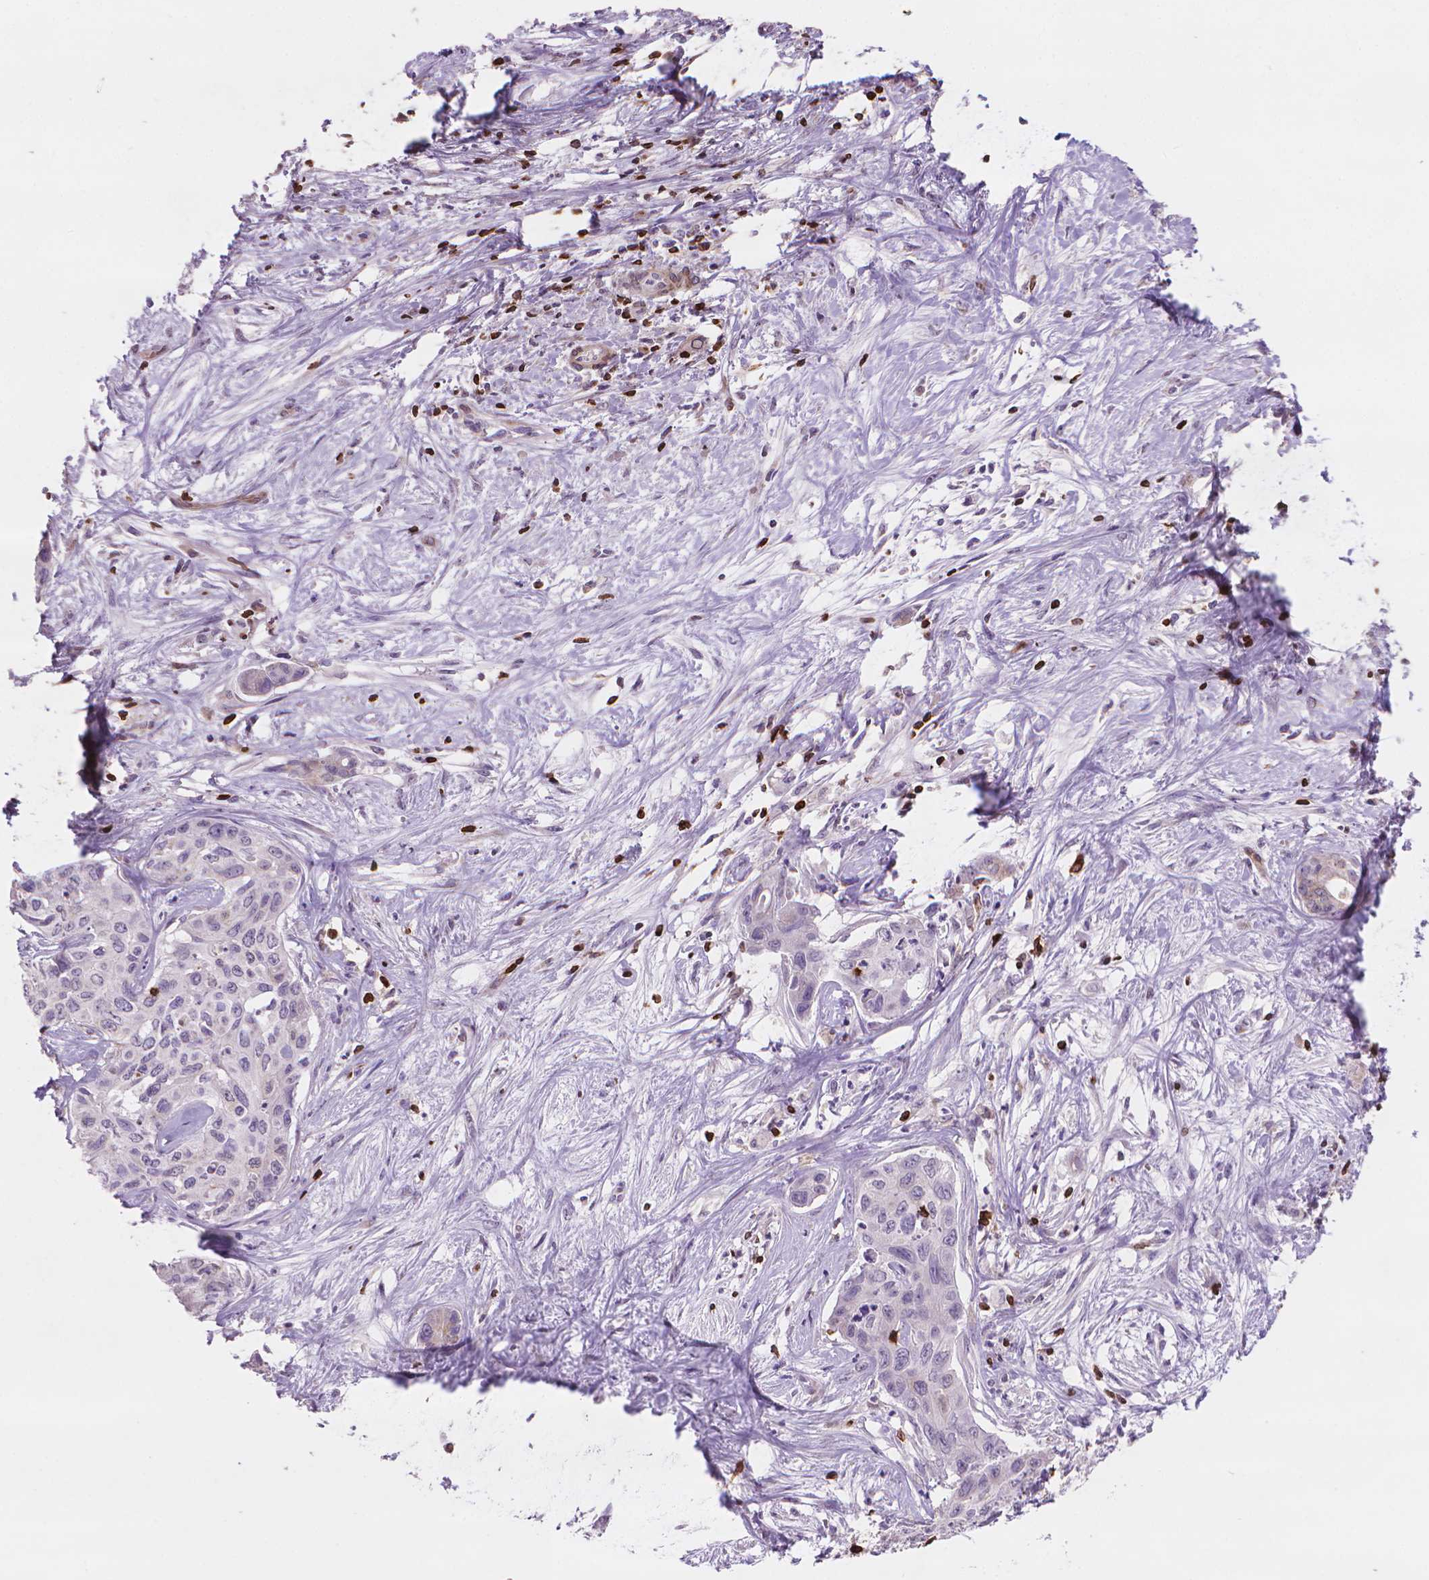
{"staining": {"intensity": "negative", "quantity": "none", "location": "none"}, "tissue": "liver cancer", "cell_type": "Tumor cells", "image_type": "cancer", "snomed": [{"axis": "morphology", "description": "Cholangiocarcinoma"}, {"axis": "topography", "description": "Liver"}], "caption": "The histopathology image shows no significant staining in tumor cells of liver cancer (cholangiocarcinoma).", "gene": "BCL2", "patient": {"sex": "female", "age": 65}}